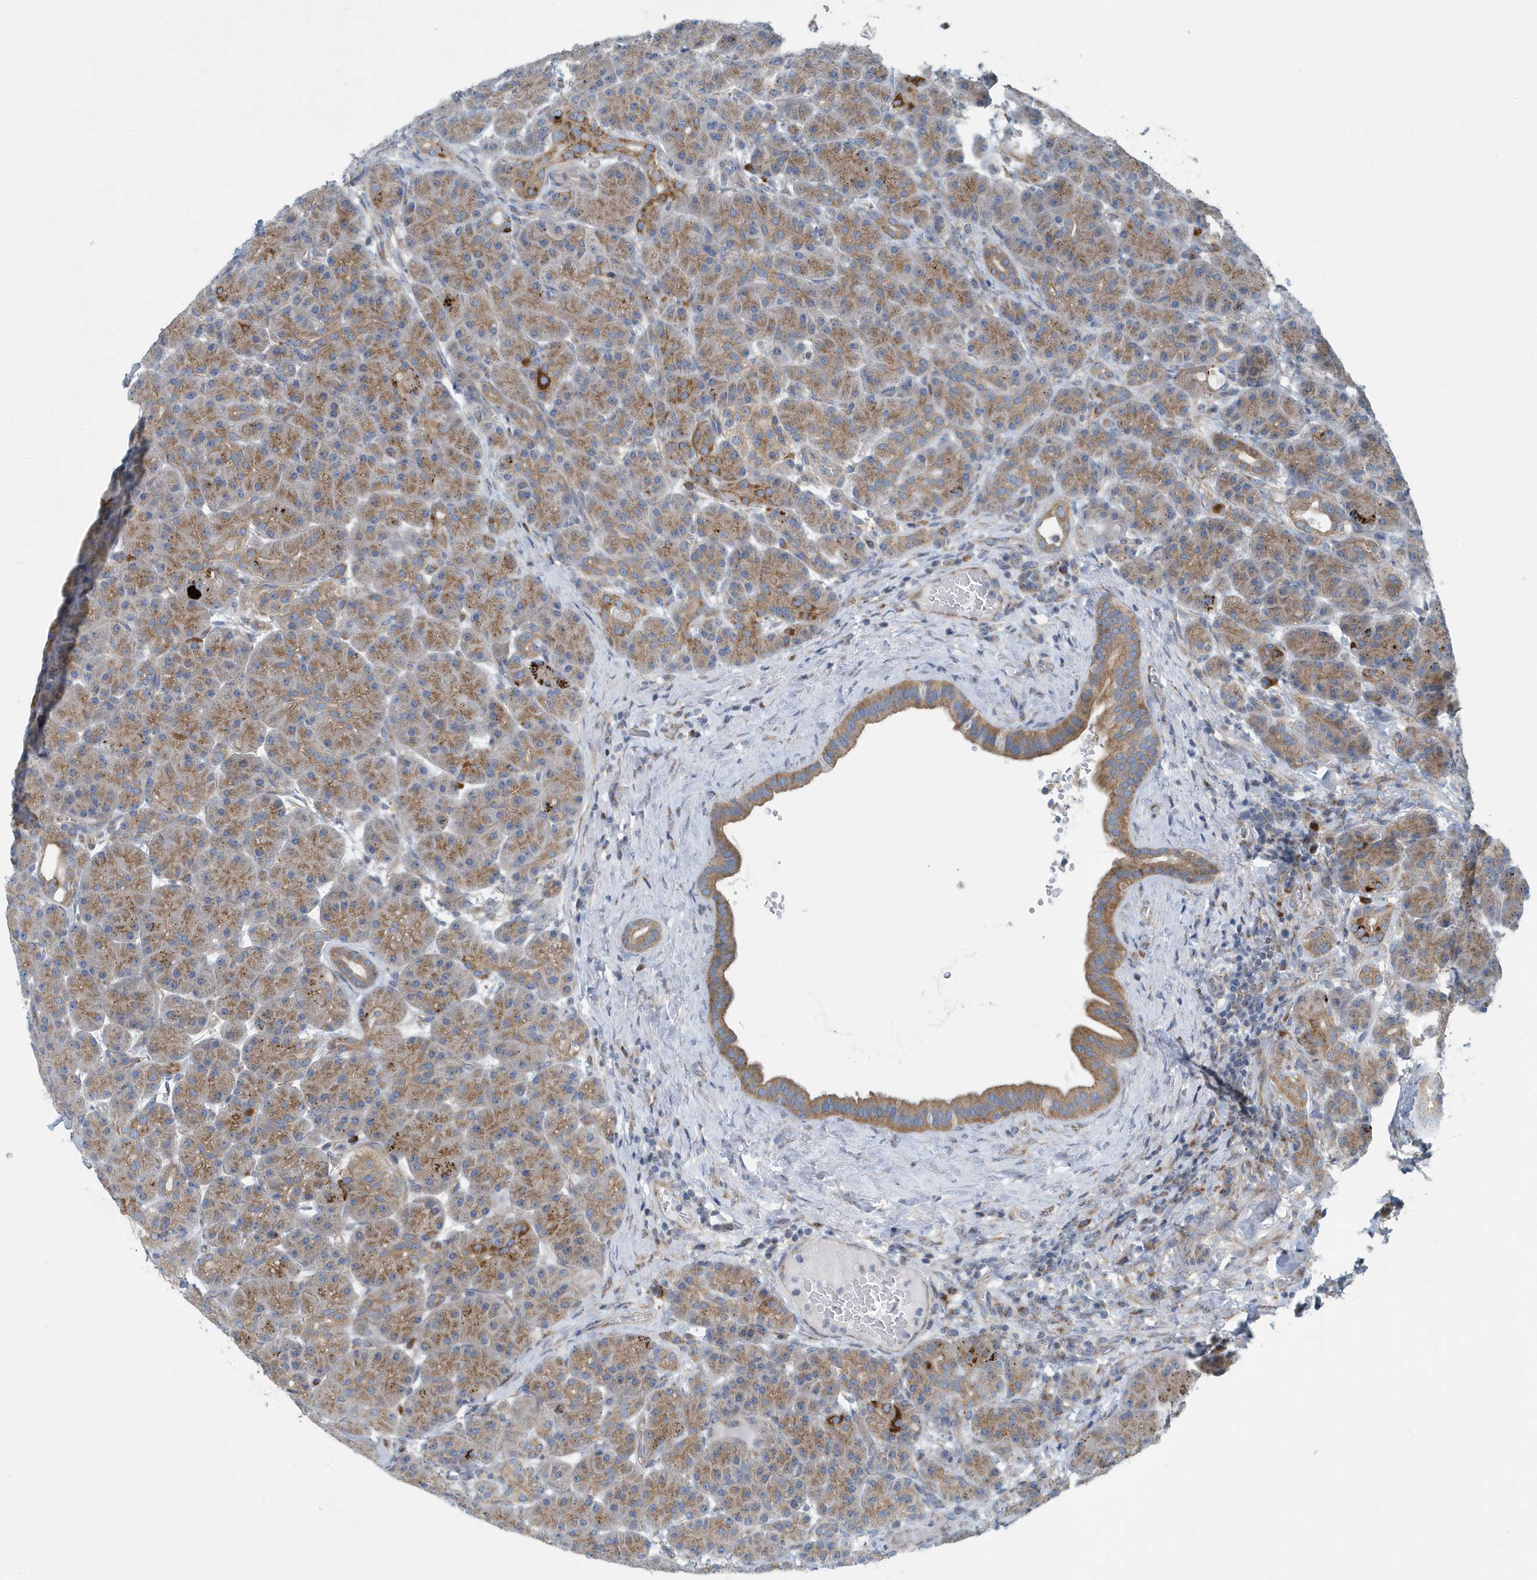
{"staining": {"intensity": "moderate", "quantity": ">75%", "location": "cytoplasmic/membranous"}, "tissue": "pancreas", "cell_type": "Exocrine glandular cells", "image_type": "normal", "snomed": [{"axis": "morphology", "description": "Normal tissue, NOS"}, {"axis": "topography", "description": "Pancreas"}], "caption": "Exocrine glandular cells display medium levels of moderate cytoplasmic/membranous expression in approximately >75% of cells in normal human pancreas.", "gene": "PPM1M", "patient": {"sex": "male", "age": 63}}